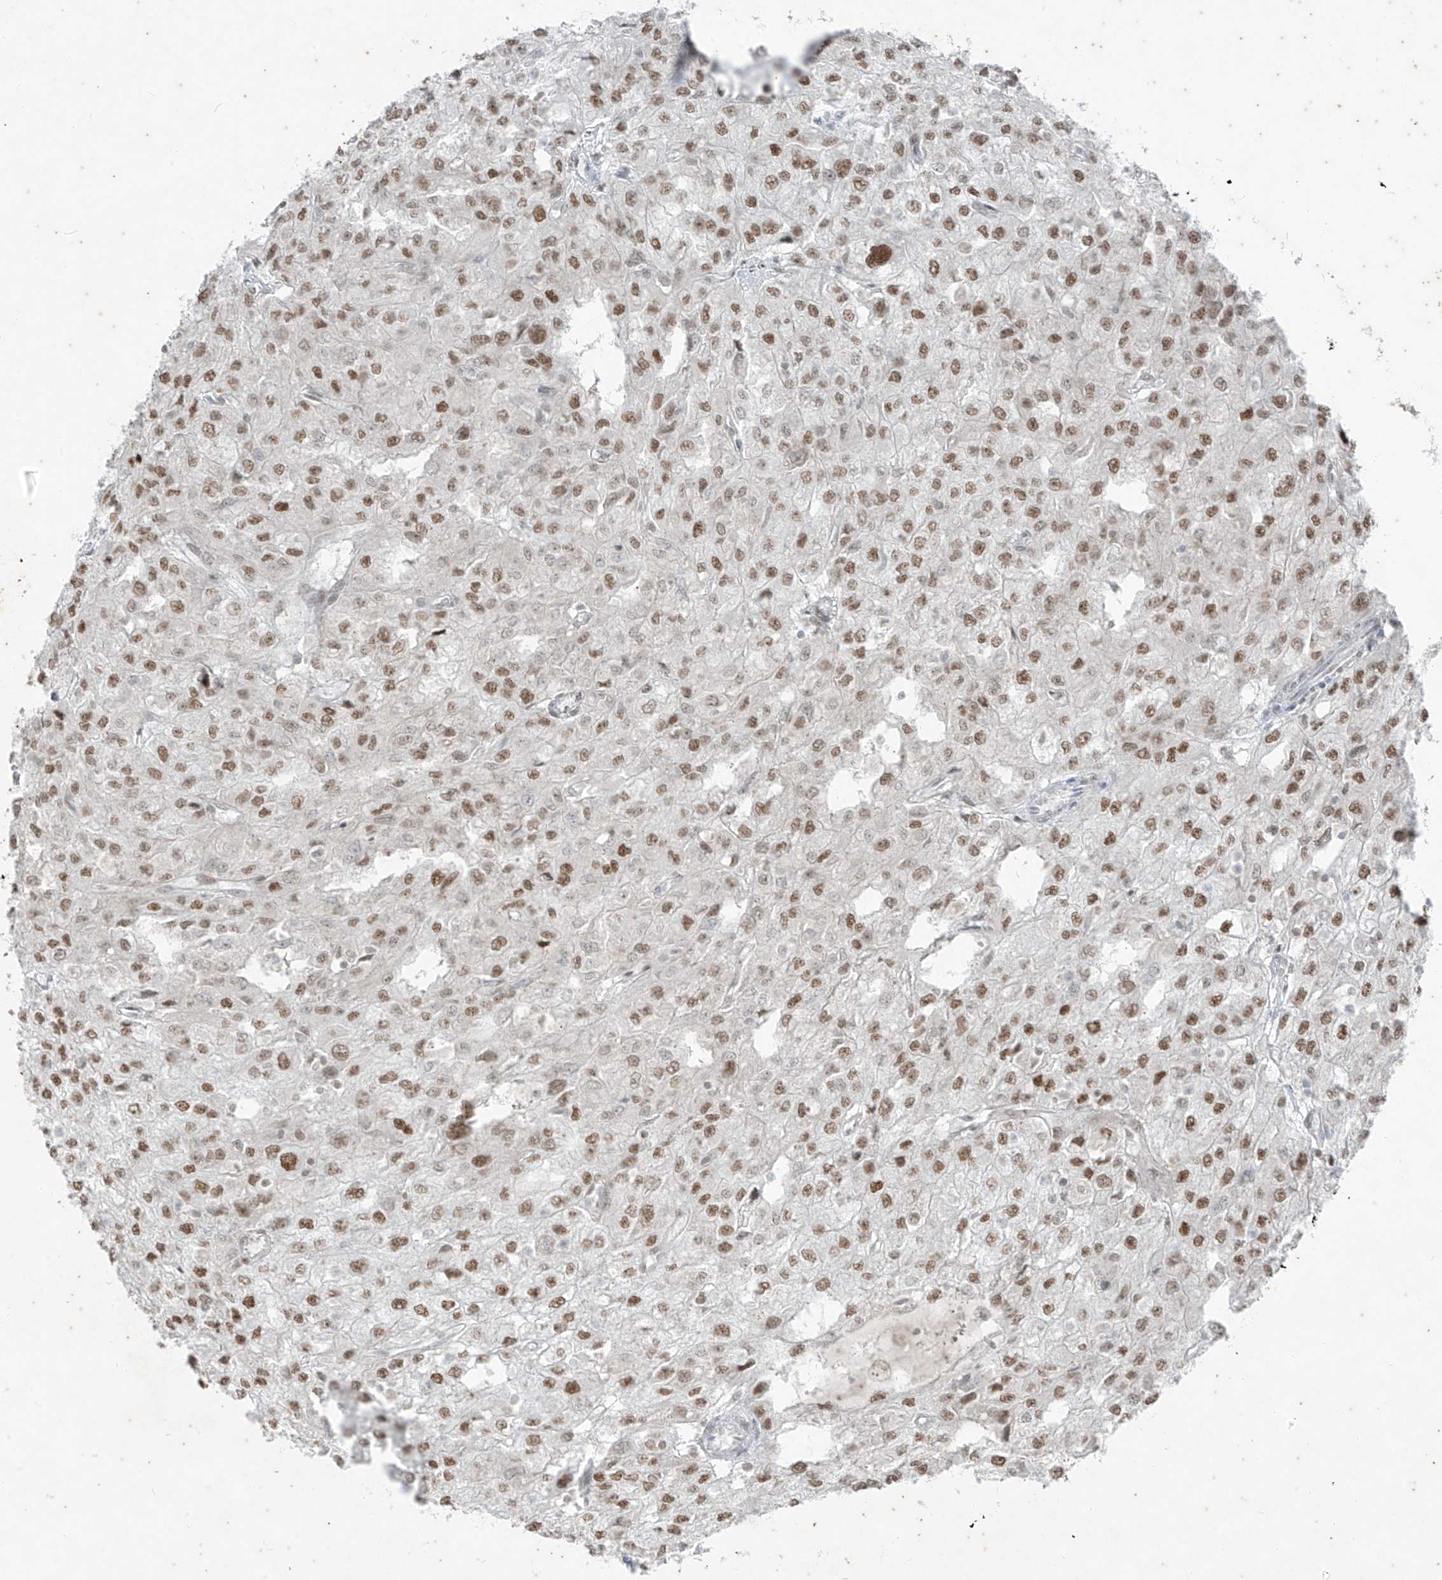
{"staining": {"intensity": "moderate", "quantity": ">75%", "location": "nuclear"}, "tissue": "renal cancer", "cell_type": "Tumor cells", "image_type": "cancer", "snomed": [{"axis": "morphology", "description": "Adenocarcinoma, NOS"}, {"axis": "topography", "description": "Kidney"}], "caption": "A medium amount of moderate nuclear staining is present in approximately >75% of tumor cells in adenocarcinoma (renal) tissue.", "gene": "ZNF354B", "patient": {"sex": "female", "age": 54}}